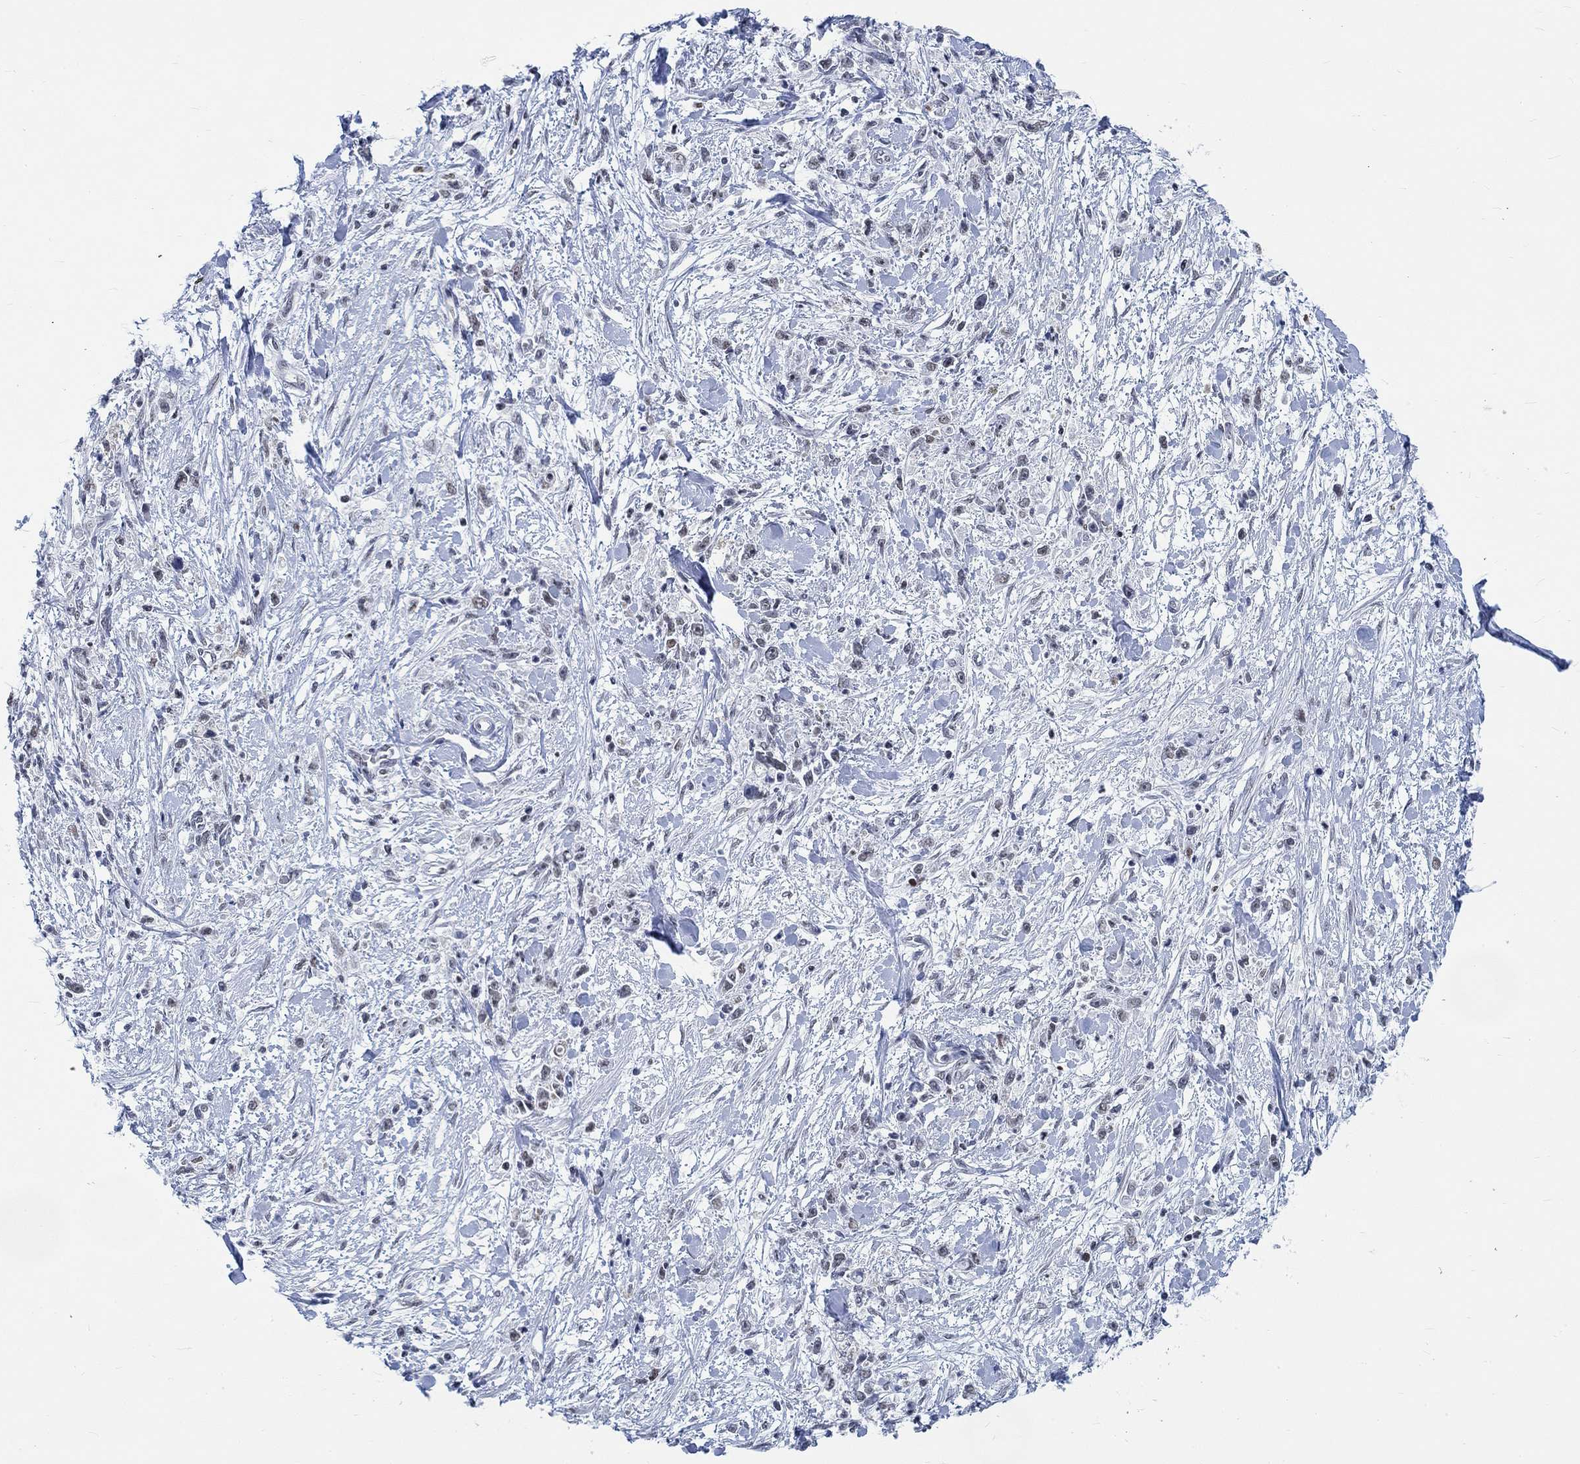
{"staining": {"intensity": "negative", "quantity": "none", "location": "none"}, "tissue": "stomach cancer", "cell_type": "Tumor cells", "image_type": "cancer", "snomed": [{"axis": "morphology", "description": "Adenocarcinoma, NOS"}, {"axis": "topography", "description": "Stomach"}], "caption": "An immunohistochemistry photomicrograph of stomach cancer (adenocarcinoma) is shown. There is no staining in tumor cells of stomach cancer (adenocarcinoma). Brightfield microscopy of immunohistochemistry stained with DAB (brown) and hematoxylin (blue), captured at high magnification.", "gene": "KCNH8", "patient": {"sex": "female", "age": 59}}